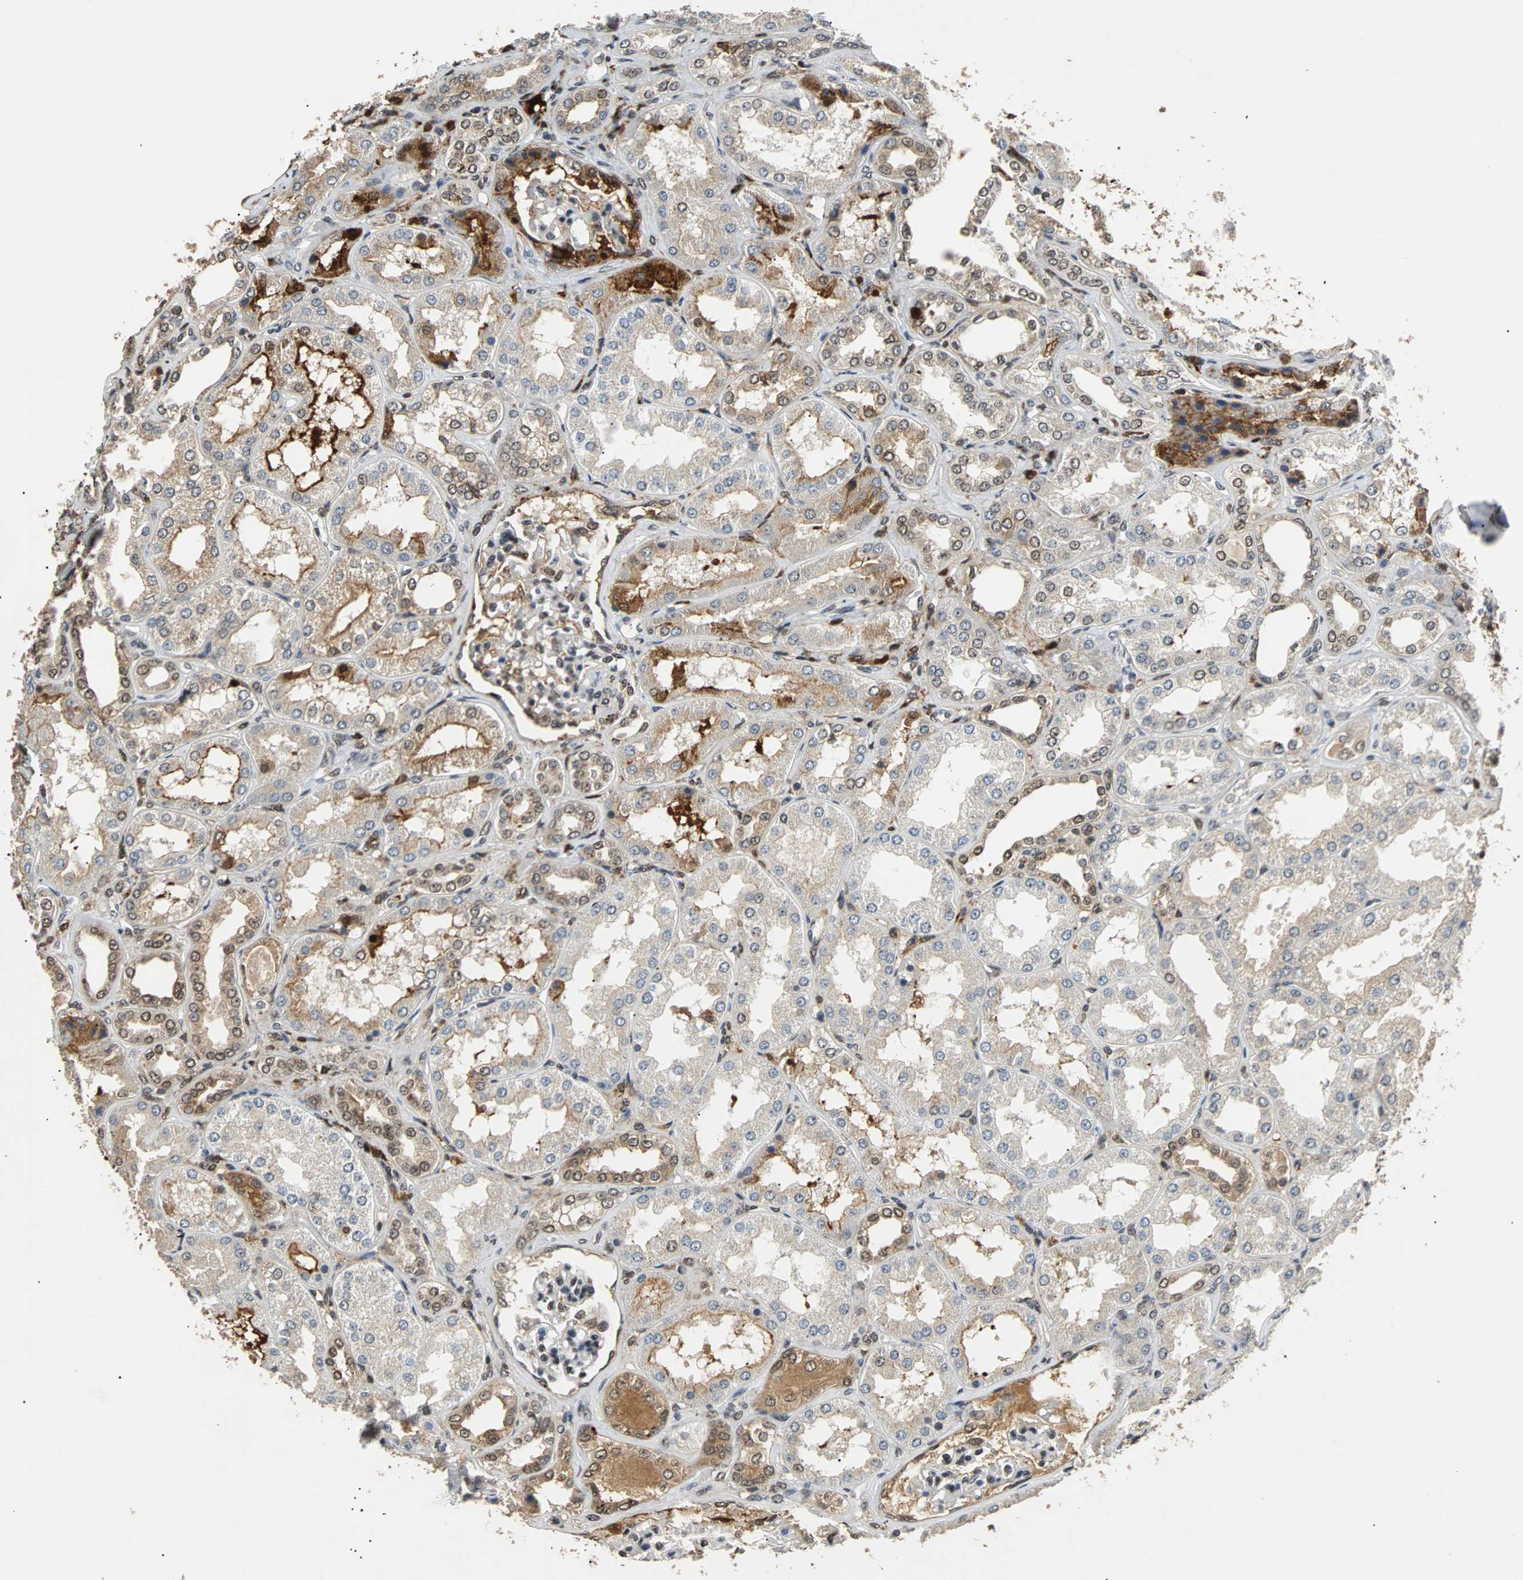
{"staining": {"intensity": "moderate", "quantity": ">75%", "location": "nuclear"}, "tissue": "kidney", "cell_type": "Cells in glomeruli", "image_type": "normal", "snomed": [{"axis": "morphology", "description": "Normal tissue, NOS"}, {"axis": "topography", "description": "Kidney"}], "caption": "This micrograph exhibits IHC staining of unremarkable human kidney, with medium moderate nuclear expression in about >75% of cells in glomeruli.", "gene": "PHC1", "patient": {"sex": "female", "age": 56}}